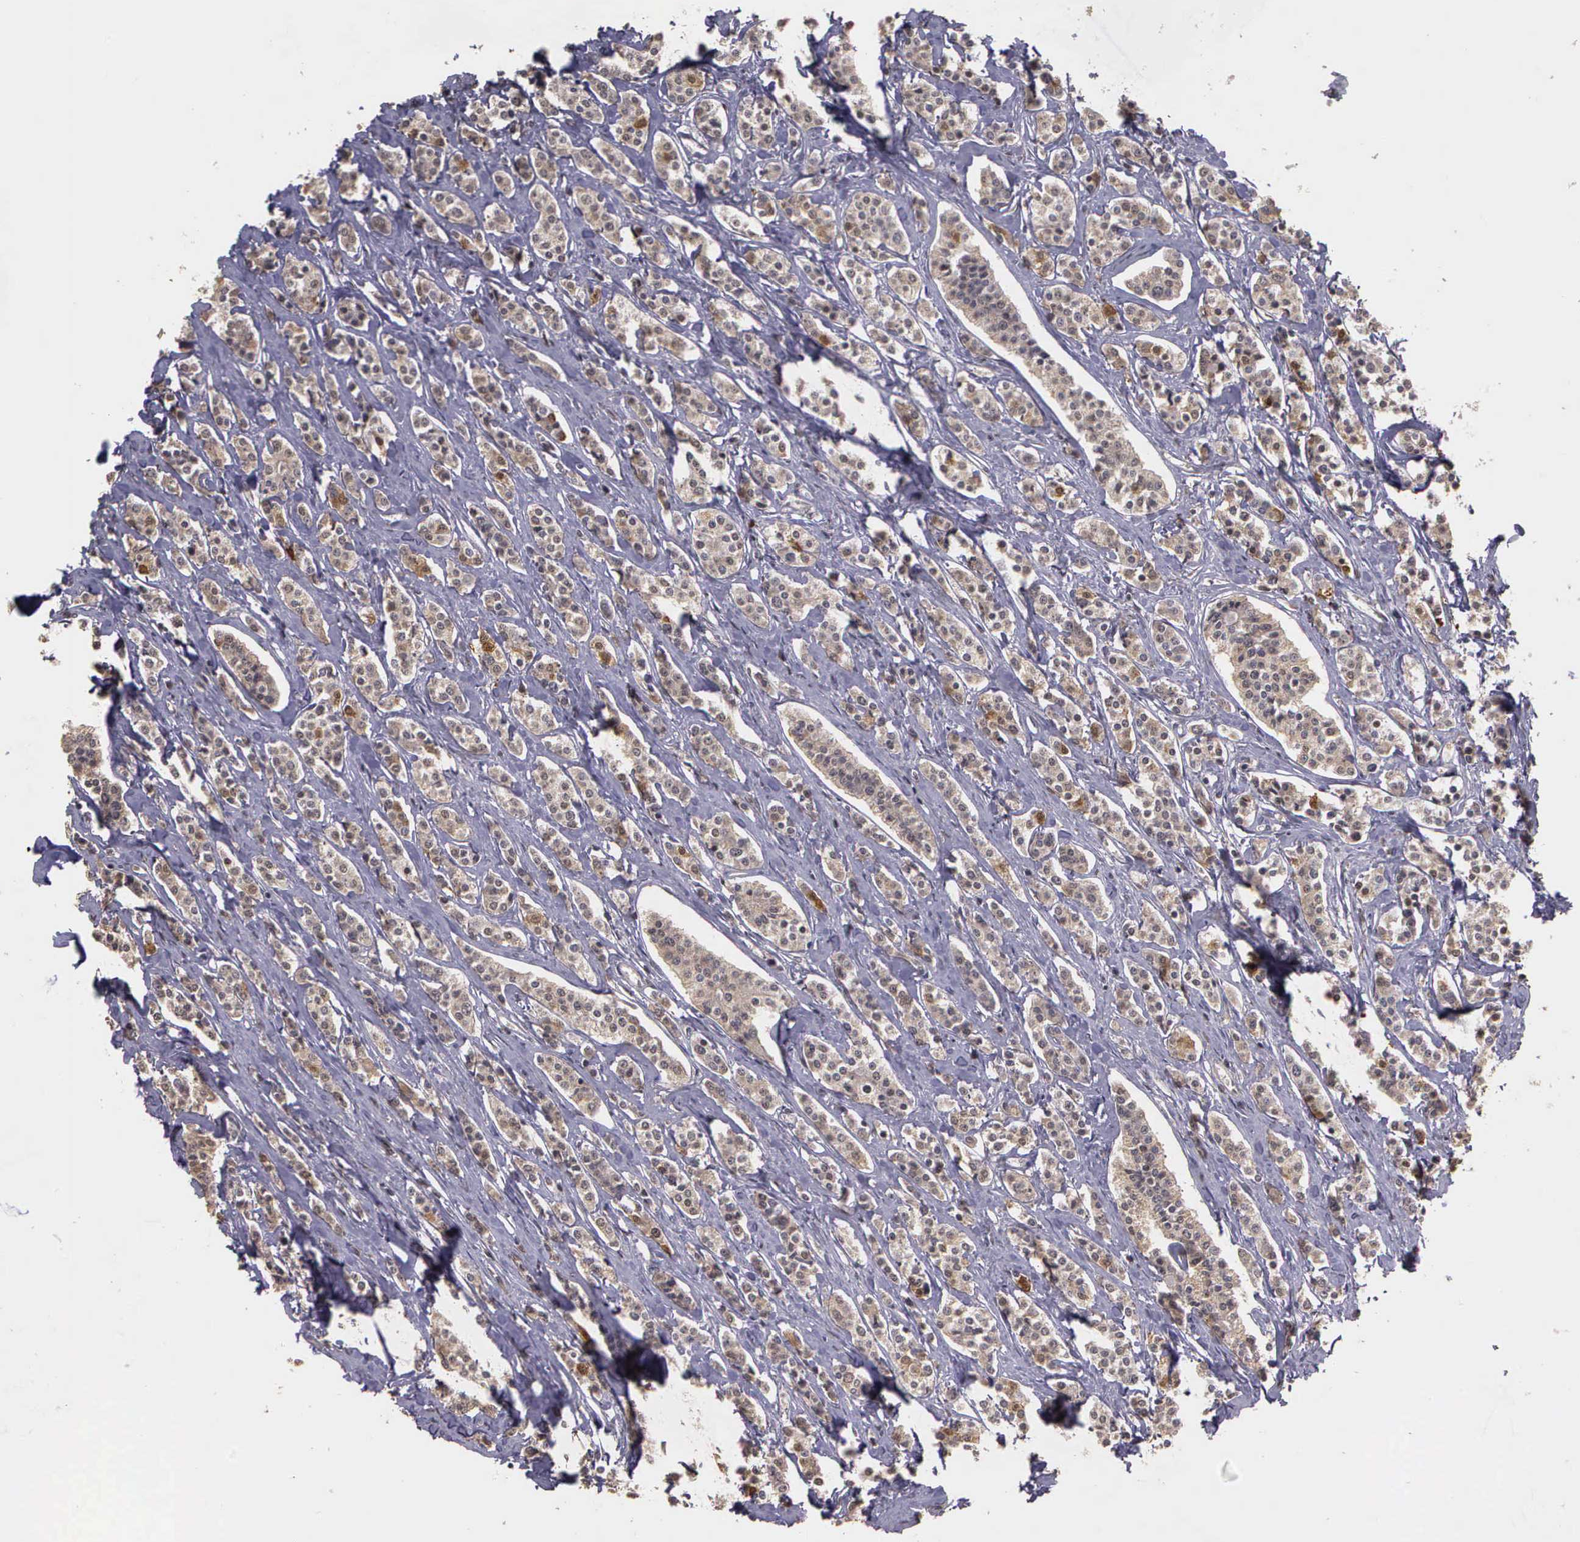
{"staining": {"intensity": "weak", "quantity": "25%-75%", "location": "nuclear"}, "tissue": "carcinoid", "cell_type": "Tumor cells", "image_type": "cancer", "snomed": [{"axis": "morphology", "description": "Carcinoid, malignant, NOS"}, {"axis": "topography", "description": "Small intestine"}], "caption": "Approximately 25%-75% of tumor cells in malignant carcinoid exhibit weak nuclear protein positivity as visualized by brown immunohistochemical staining.", "gene": "ARMCX5", "patient": {"sex": "male", "age": 63}}